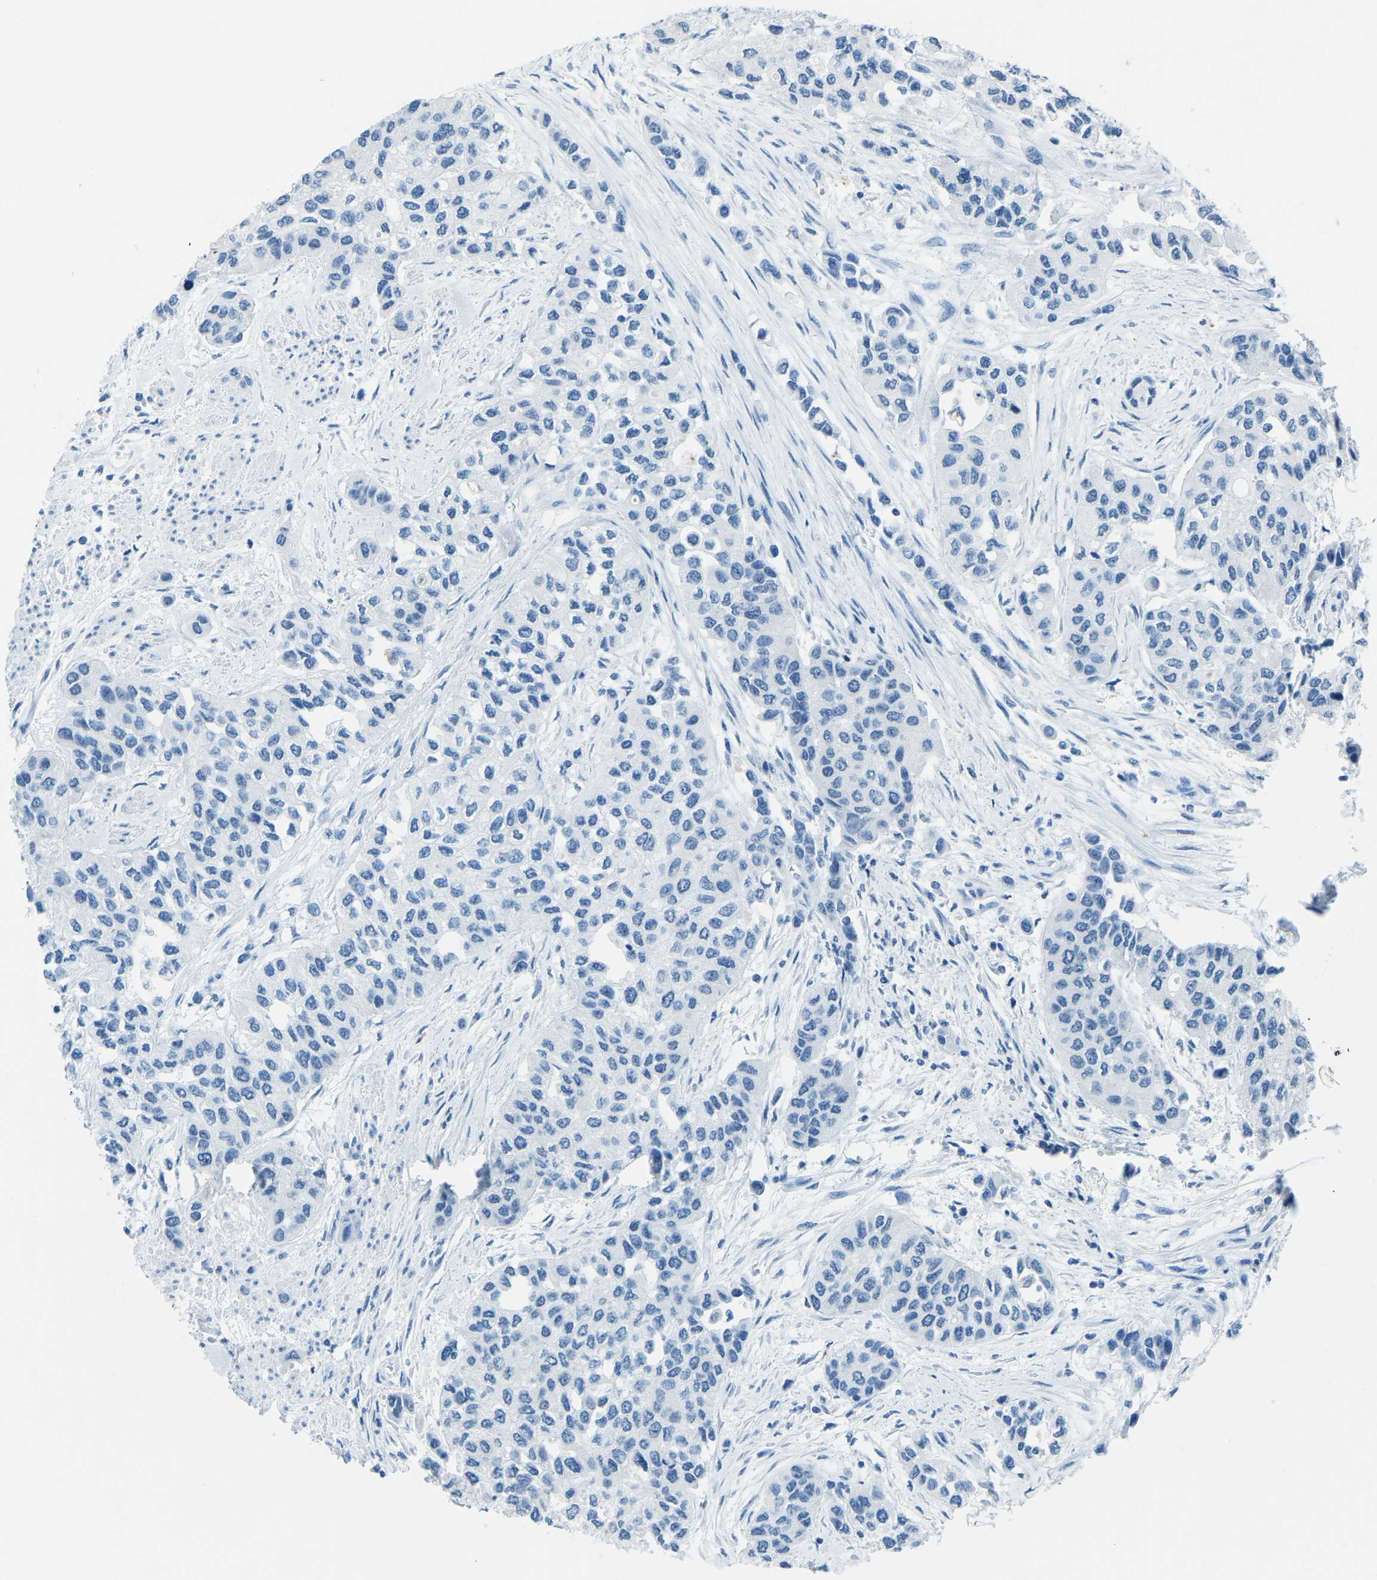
{"staining": {"intensity": "negative", "quantity": "none", "location": "none"}, "tissue": "urothelial cancer", "cell_type": "Tumor cells", "image_type": "cancer", "snomed": [{"axis": "morphology", "description": "Urothelial carcinoma, High grade"}, {"axis": "topography", "description": "Urinary bladder"}], "caption": "Micrograph shows no protein positivity in tumor cells of urothelial cancer tissue.", "gene": "MYH8", "patient": {"sex": "female", "age": 56}}